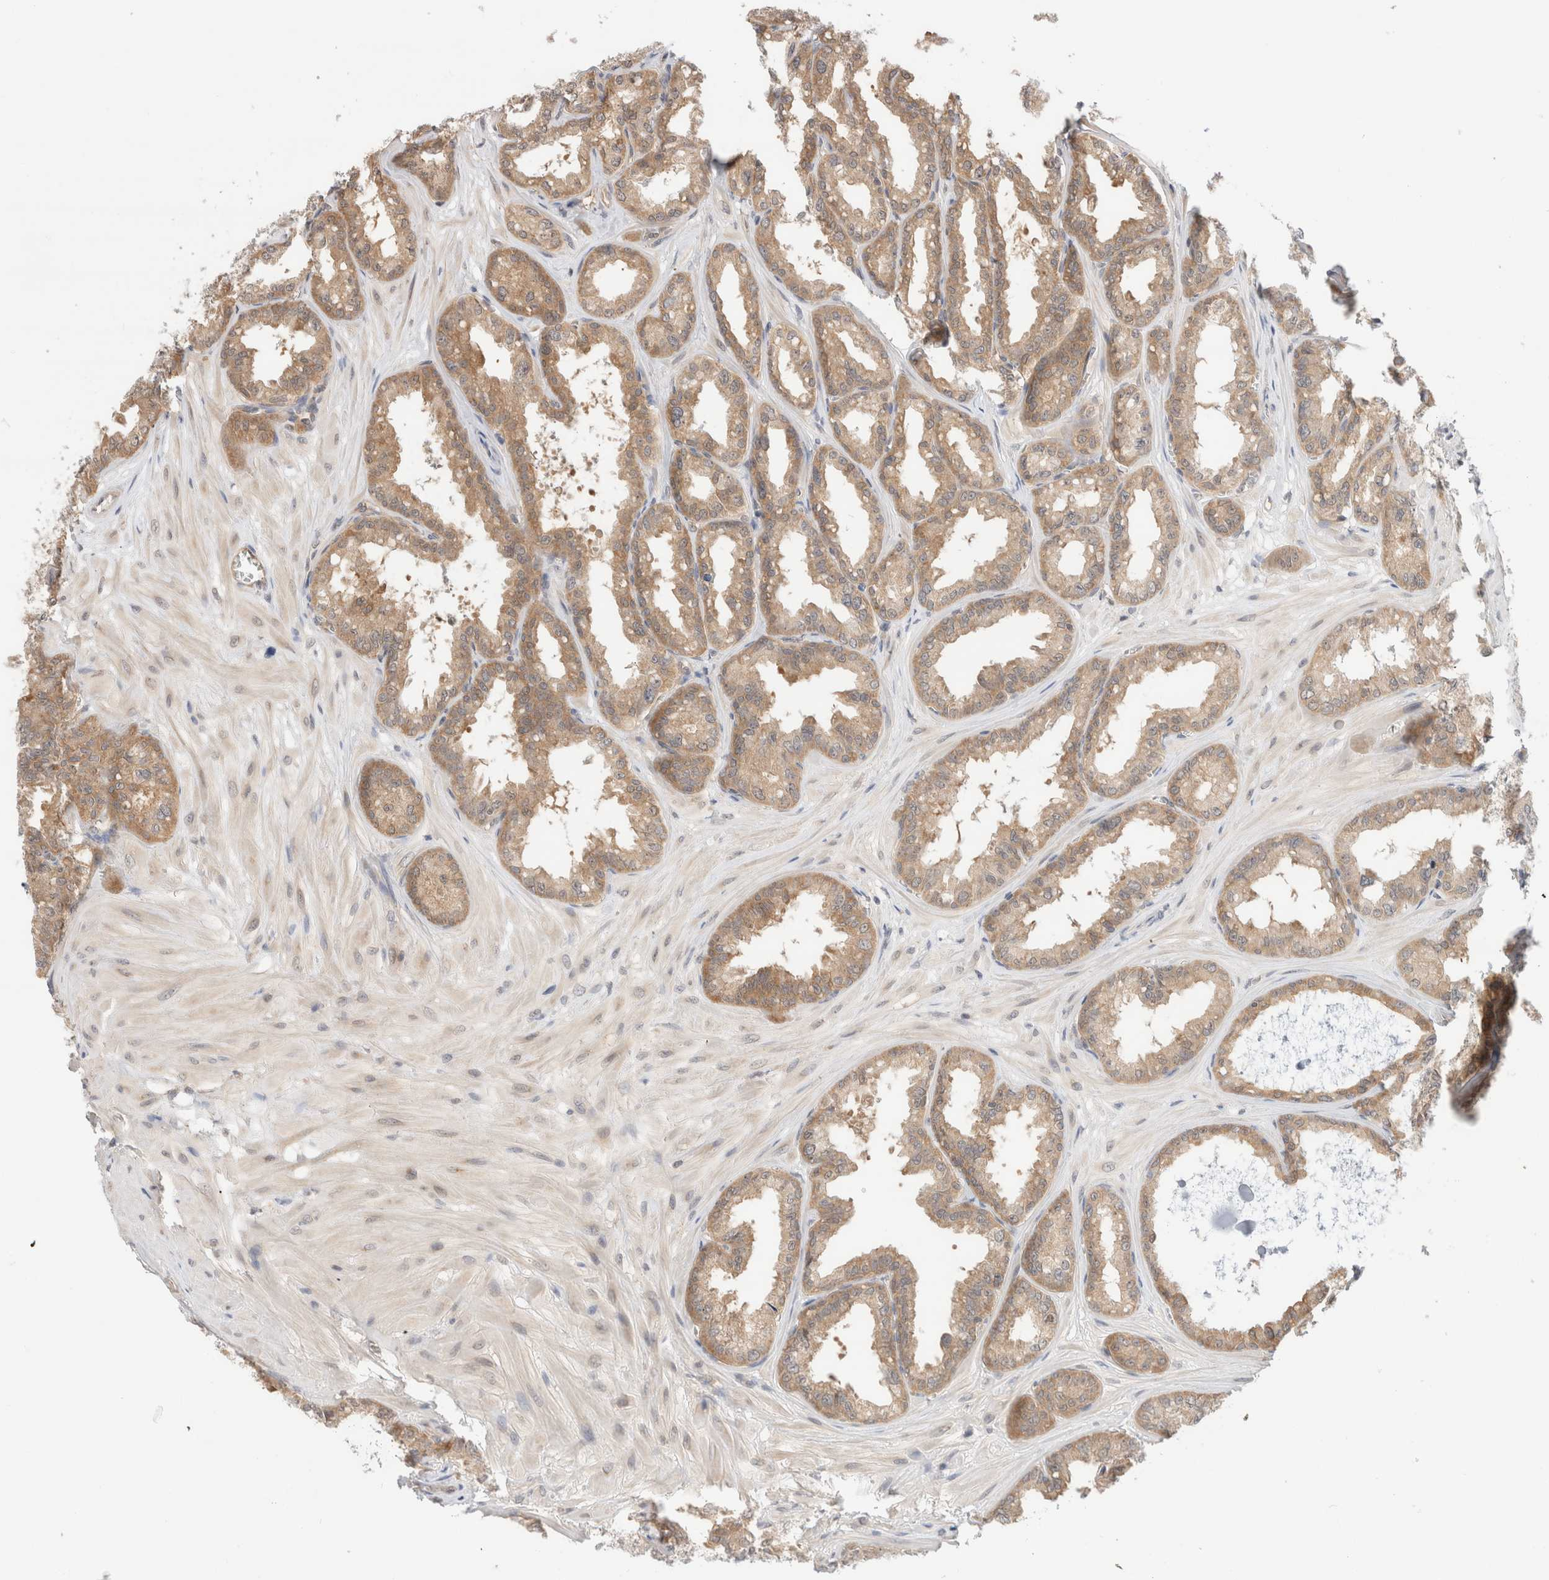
{"staining": {"intensity": "moderate", "quantity": ">75%", "location": "cytoplasmic/membranous"}, "tissue": "seminal vesicle", "cell_type": "Glandular cells", "image_type": "normal", "snomed": [{"axis": "morphology", "description": "Normal tissue, NOS"}, {"axis": "topography", "description": "Prostate"}, {"axis": "topography", "description": "Seminal veicle"}], "caption": "Immunohistochemical staining of normal human seminal vesicle reveals moderate cytoplasmic/membranous protein expression in about >75% of glandular cells.", "gene": "C17orf97", "patient": {"sex": "male", "age": 51}}